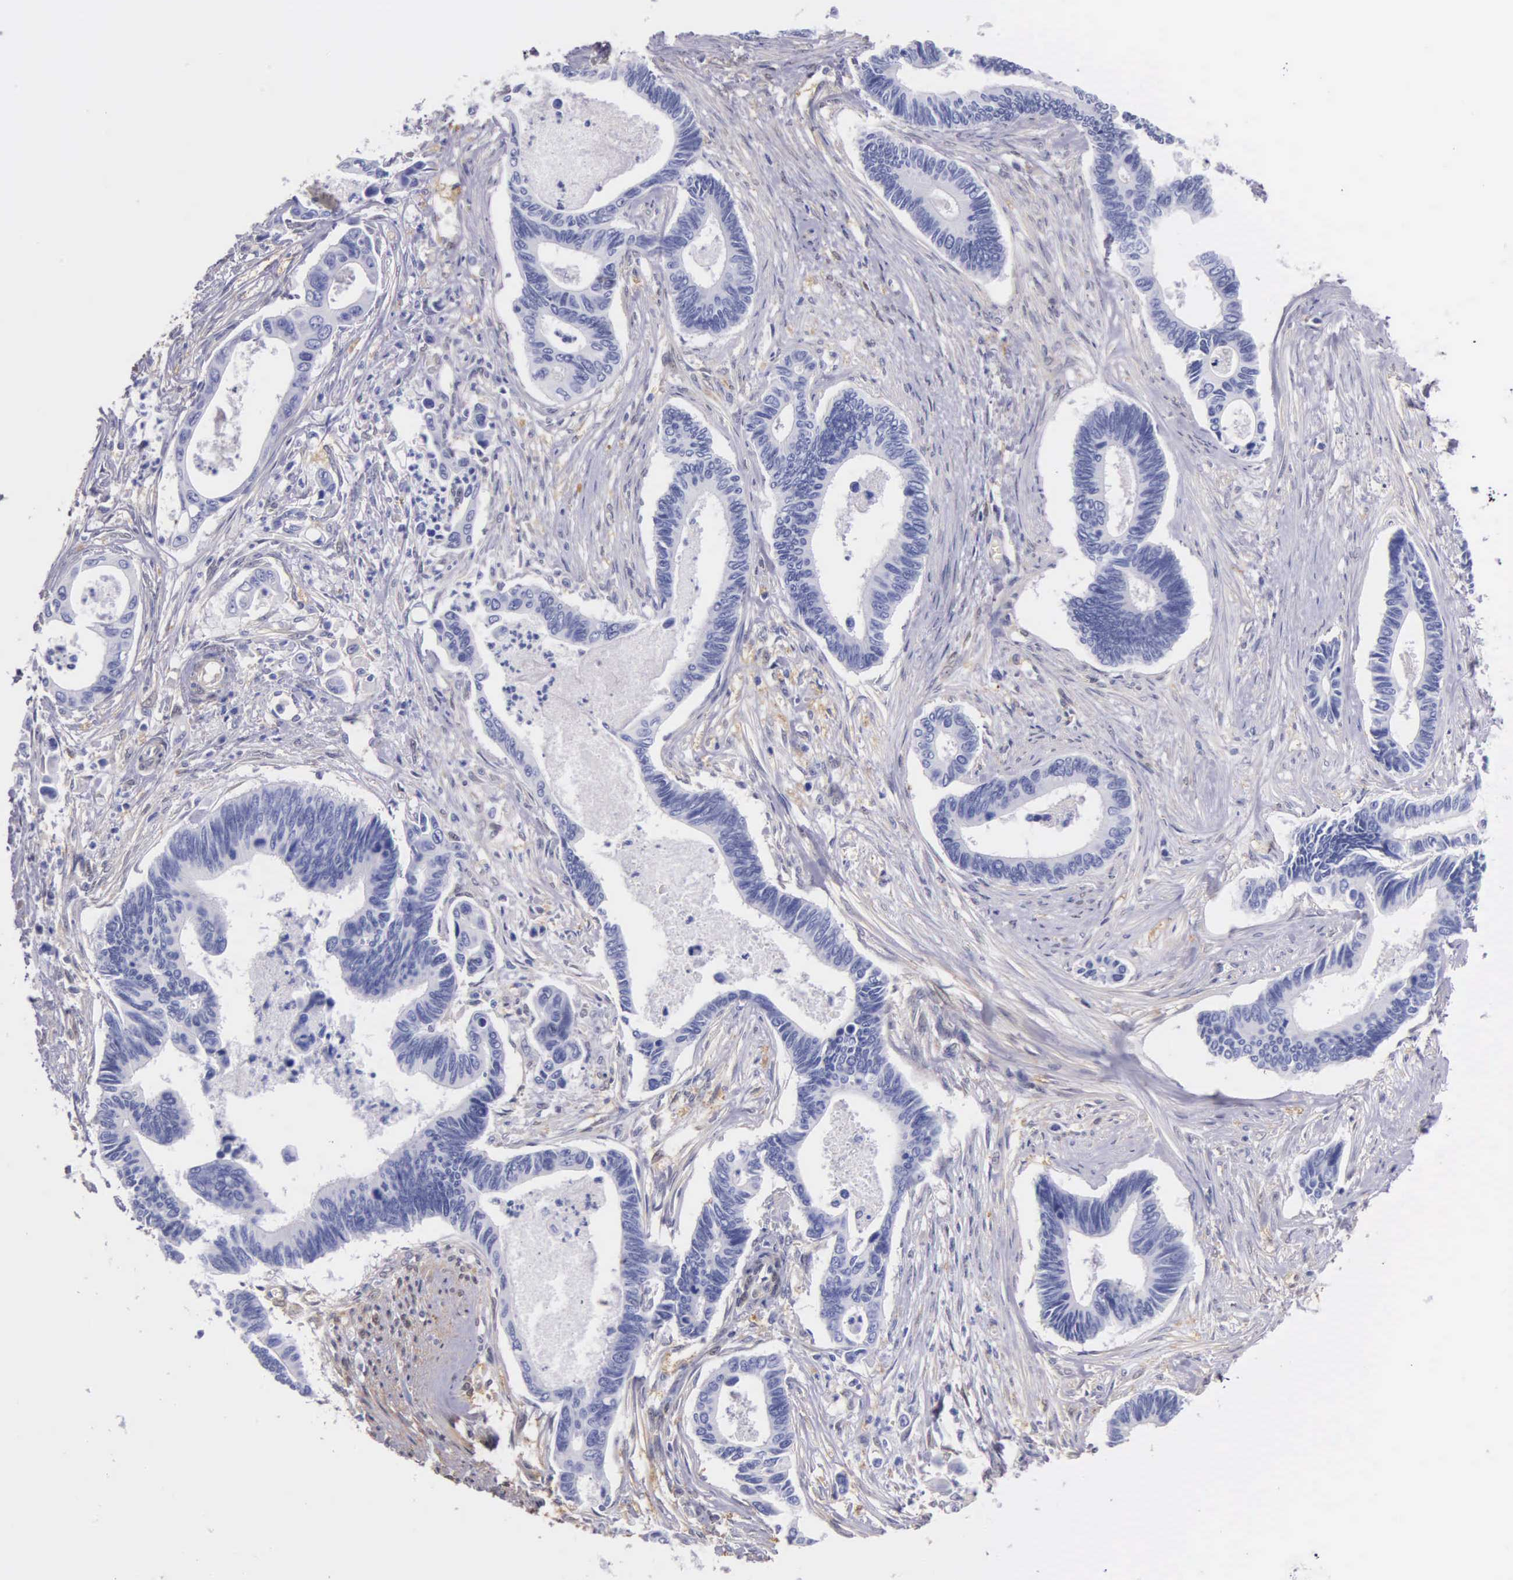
{"staining": {"intensity": "negative", "quantity": "none", "location": "none"}, "tissue": "pancreatic cancer", "cell_type": "Tumor cells", "image_type": "cancer", "snomed": [{"axis": "morphology", "description": "Adenocarcinoma, NOS"}, {"axis": "topography", "description": "Pancreas"}], "caption": "Immunohistochemistry image of human pancreatic cancer (adenocarcinoma) stained for a protein (brown), which shows no expression in tumor cells.", "gene": "GSTT2", "patient": {"sex": "female", "age": 70}}